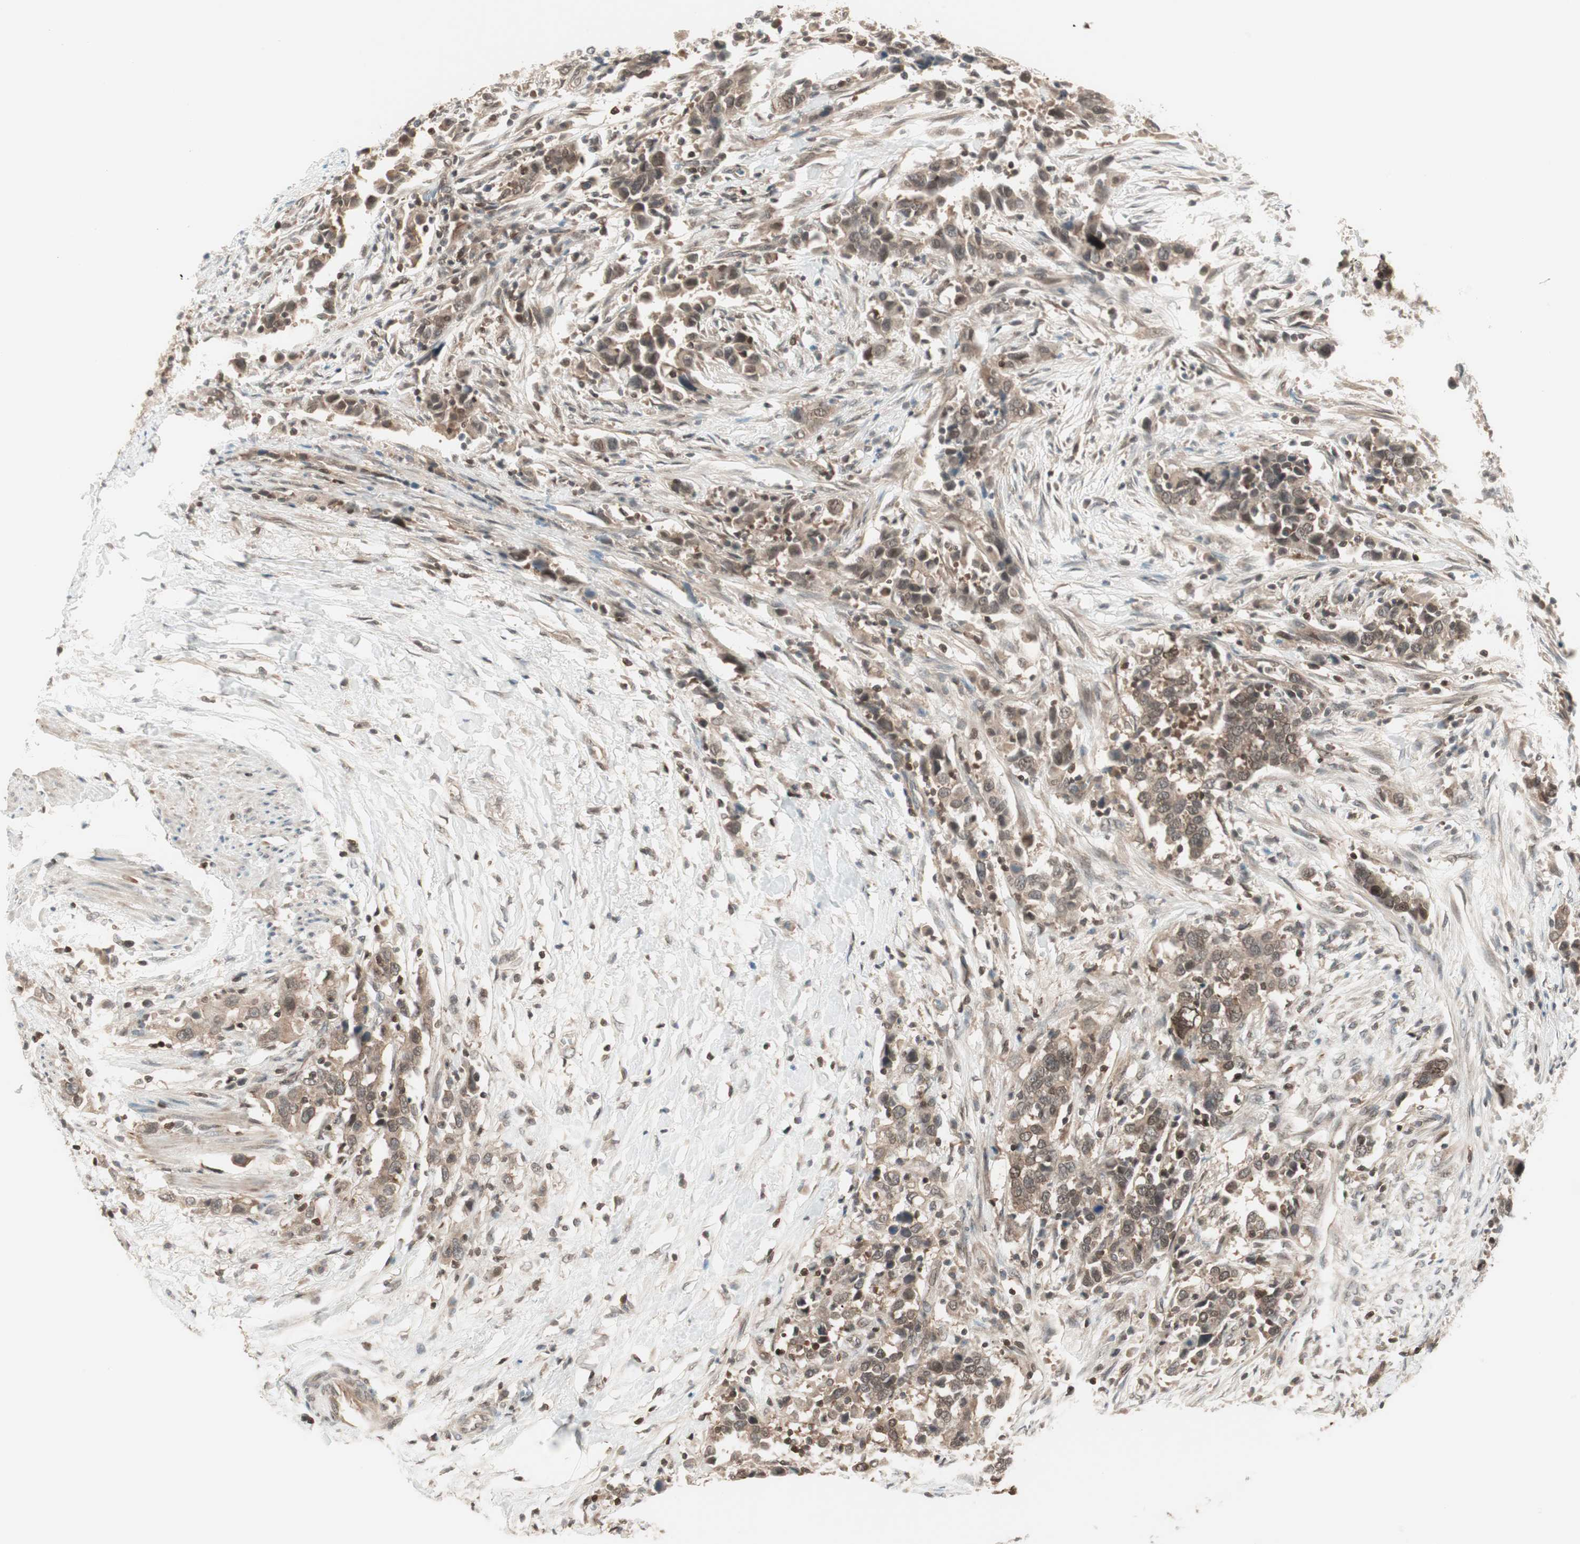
{"staining": {"intensity": "weak", "quantity": ">75%", "location": "cytoplasmic/membranous"}, "tissue": "urothelial cancer", "cell_type": "Tumor cells", "image_type": "cancer", "snomed": [{"axis": "morphology", "description": "Urothelial carcinoma, High grade"}, {"axis": "topography", "description": "Urinary bladder"}], "caption": "Brown immunohistochemical staining in human high-grade urothelial carcinoma reveals weak cytoplasmic/membranous staining in approximately >75% of tumor cells. (DAB IHC with brightfield microscopy, high magnification).", "gene": "UBE2I", "patient": {"sex": "male", "age": 61}}